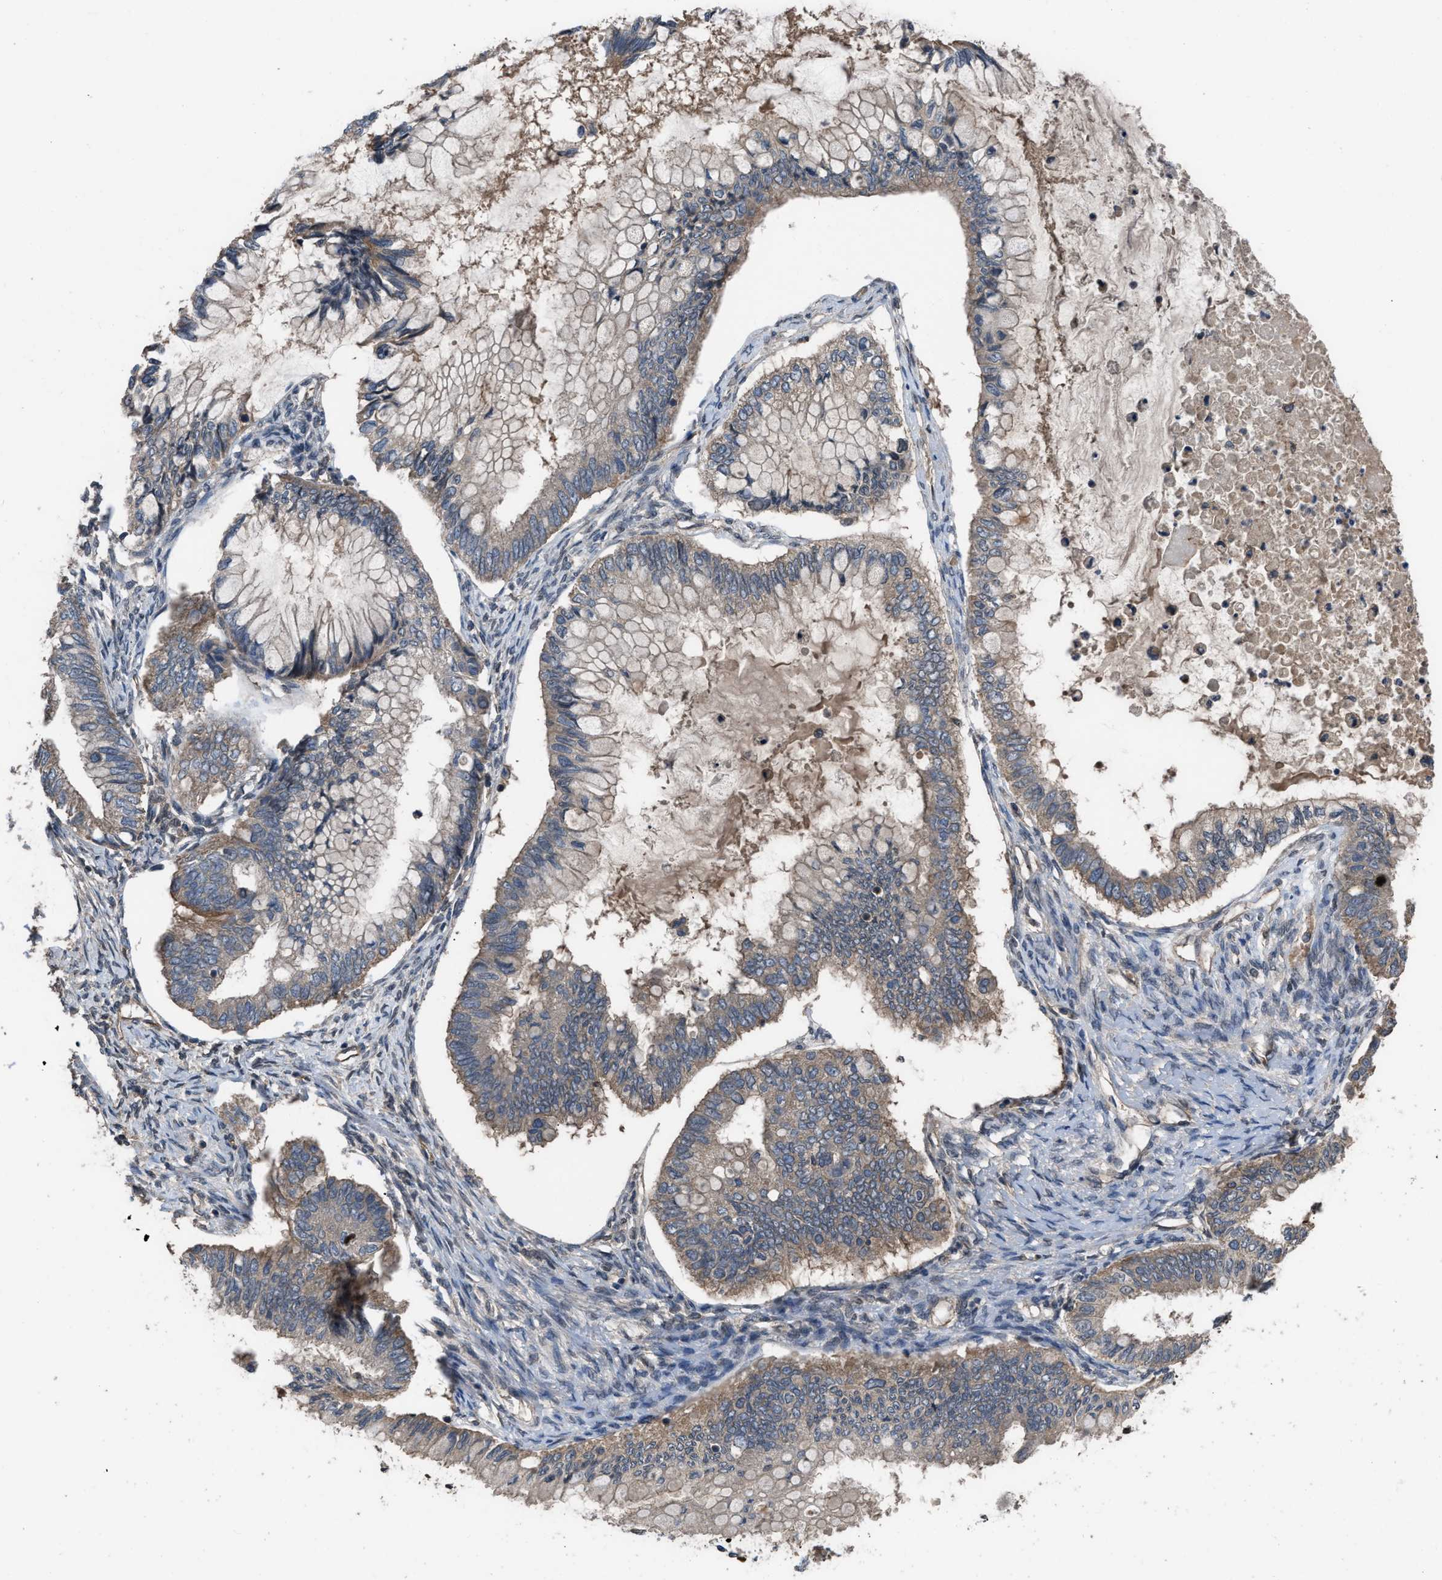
{"staining": {"intensity": "moderate", "quantity": ">75%", "location": "cytoplasmic/membranous"}, "tissue": "ovarian cancer", "cell_type": "Tumor cells", "image_type": "cancer", "snomed": [{"axis": "morphology", "description": "Cystadenocarcinoma, mucinous, NOS"}, {"axis": "topography", "description": "Ovary"}], "caption": "Ovarian cancer (mucinous cystadenocarcinoma) stained with a brown dye displays moderate cytoplasmic/membranous positive staining in approximately >75% of tumor cells.", "gene": "UTRN", "patient": {"sex": "female", "age": 80}}